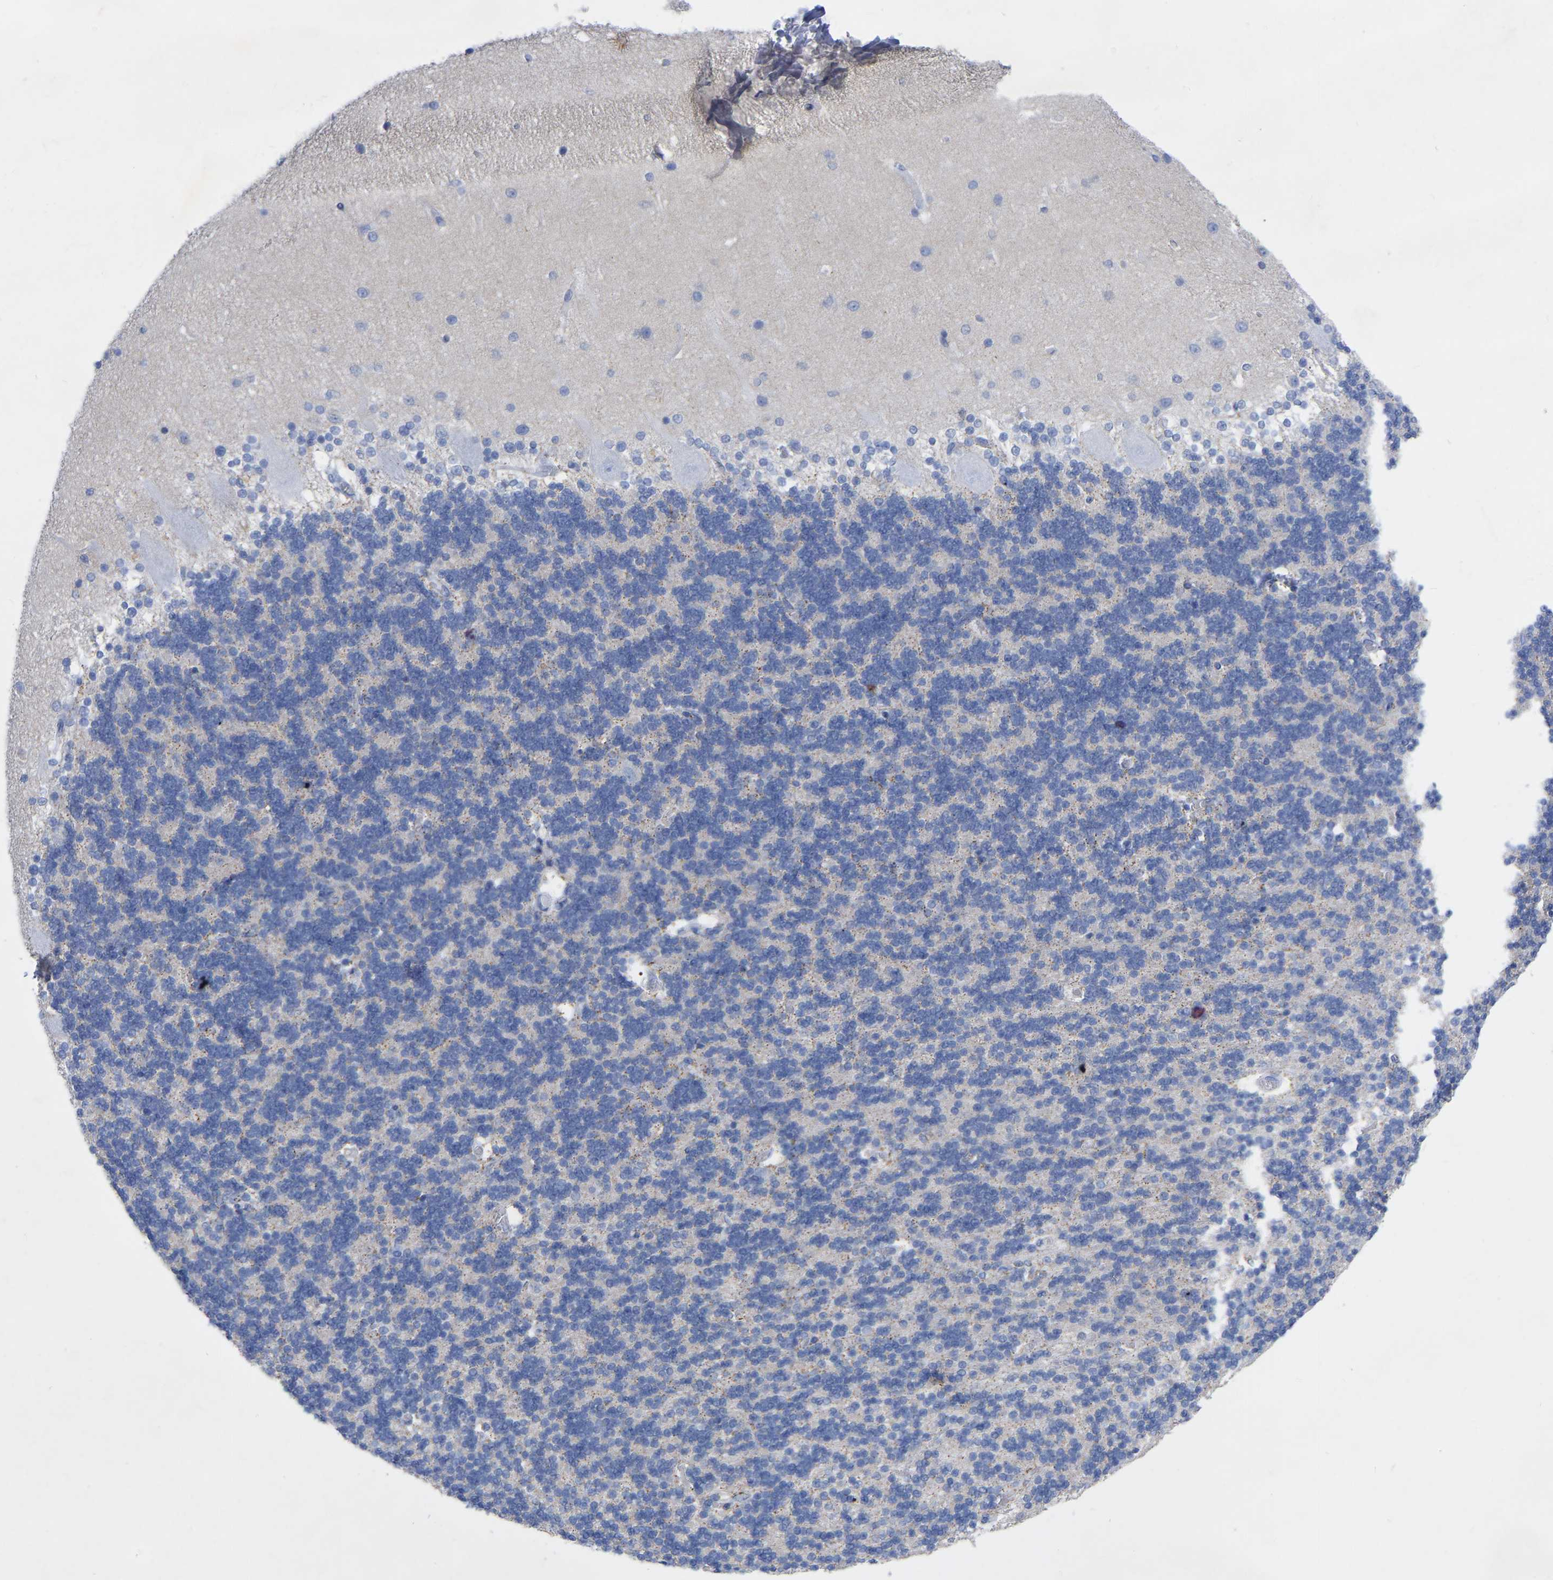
{"staining": {"intensity": "negative", "quantity": "none", "location": "none"}, "tissue": "cerebellum", "cell_type": "Cells in granular layer", "image_type": "normal", "snomed": [{"axis": "morphology", "description": "Normal tissue, NOS"}, {"axis": "topography", "description": "Cerebellum"}], "caption": "An immunohistochemistry image of benign cerebellum is shown. There is no staining in cells in granular layer of cerebellum. The staining was performed using DAB to visualize the protein expression in brown, while the nuclei were stained in blue with hematoxylin (Magnification: 20x).", "gene": "ZNF629", "patient": {"sex": "female", "age": 54}}